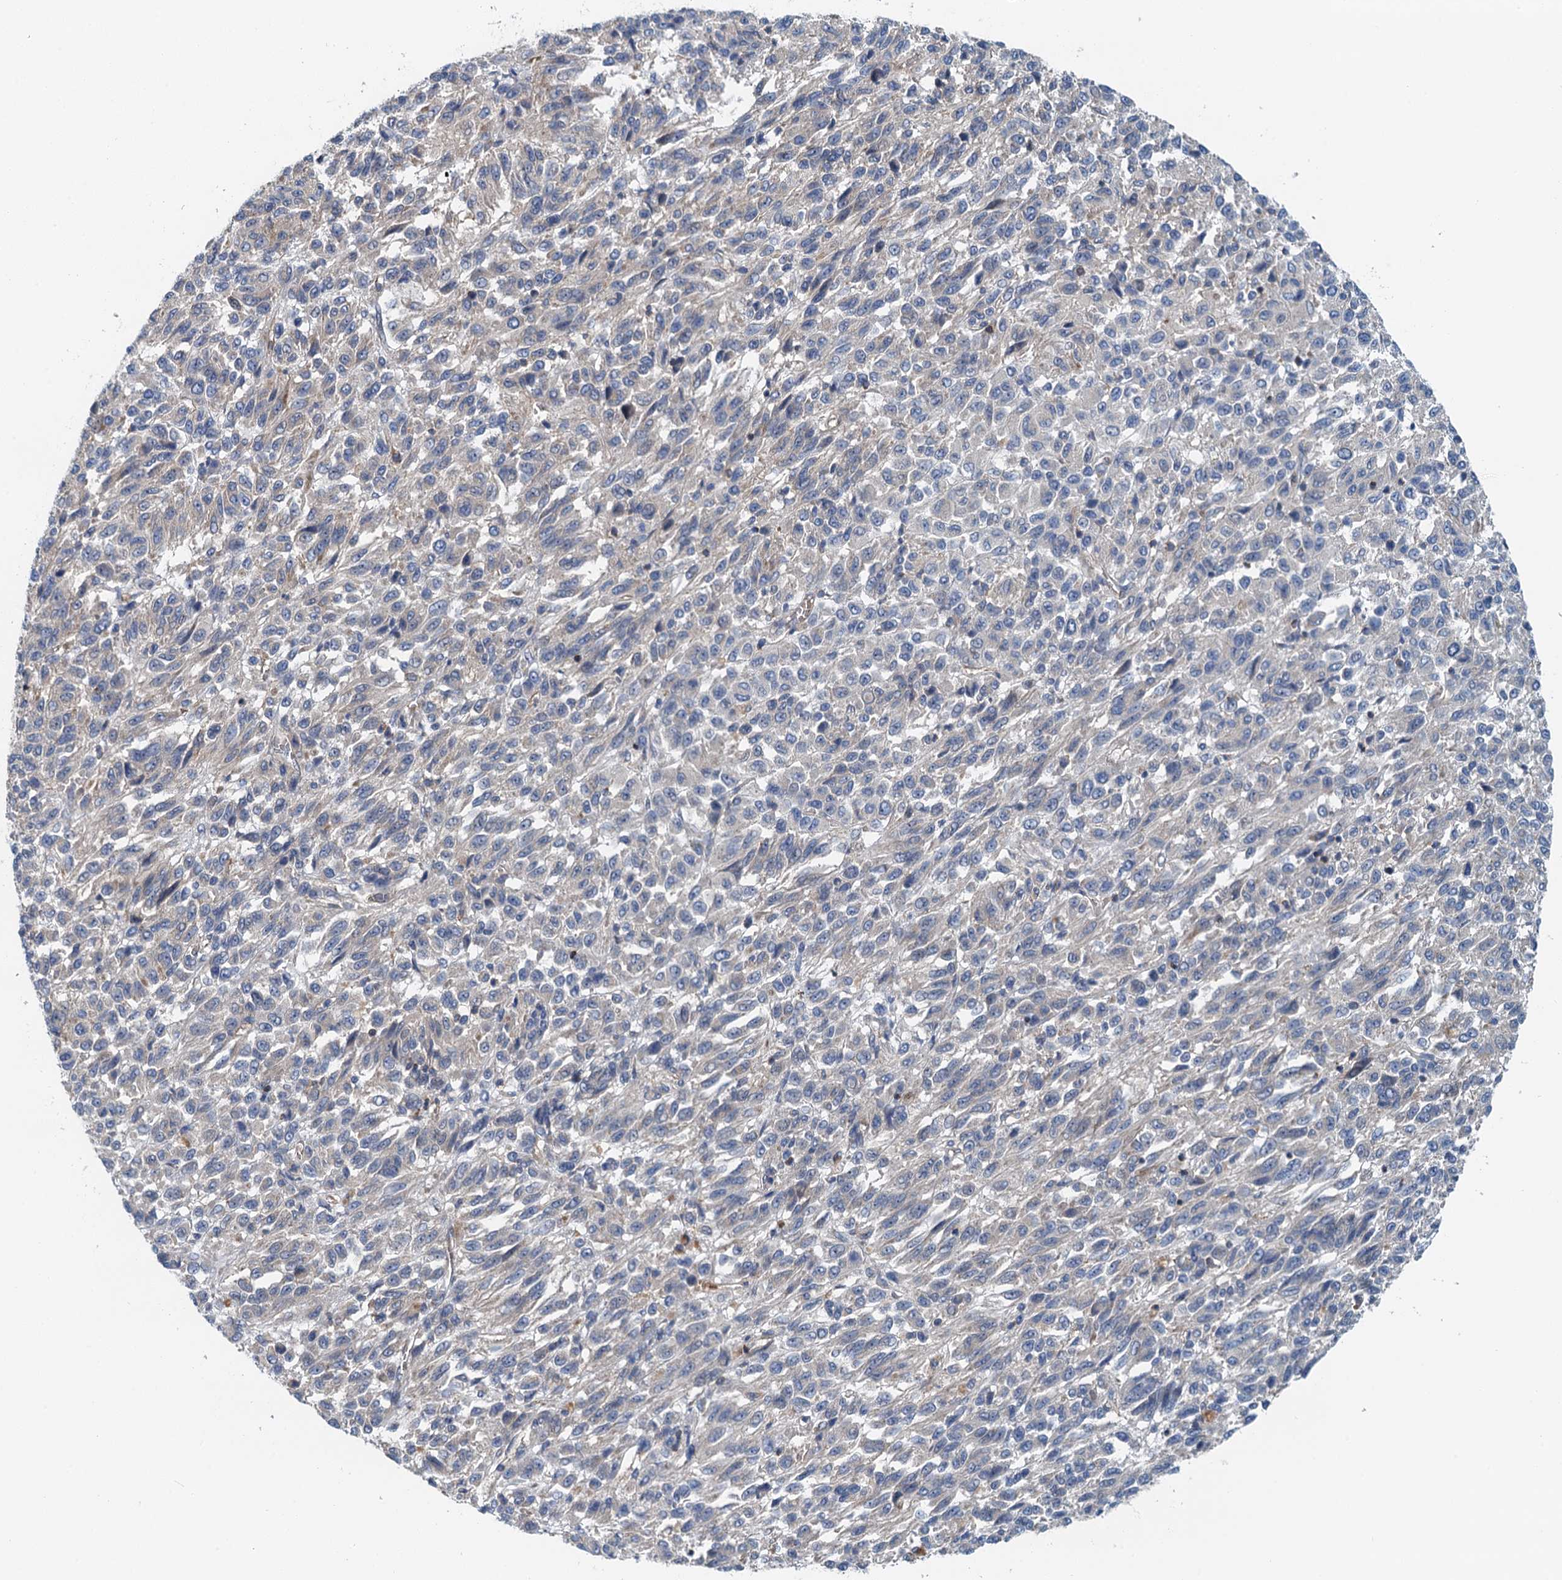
{"staining": {"intensity": "negative", "quantity": "none", "location": "none"}, "tissue": "melanoma", "cell_type": "Tumor cells", "image_type": "cancer", "snomed": [{"axis": "morphology", "description": "Malignant melanoma, Metastatic site"}, {"axis": "topography", "description": "Lung"}], "caption": "DAB (3,3'-diaminobenzidine) immunohistochemical staining of human melanoma displays no significant staining in tumor cells.", "gene": "ROGDI", "patient": {"sex": "male", "age": 64}}